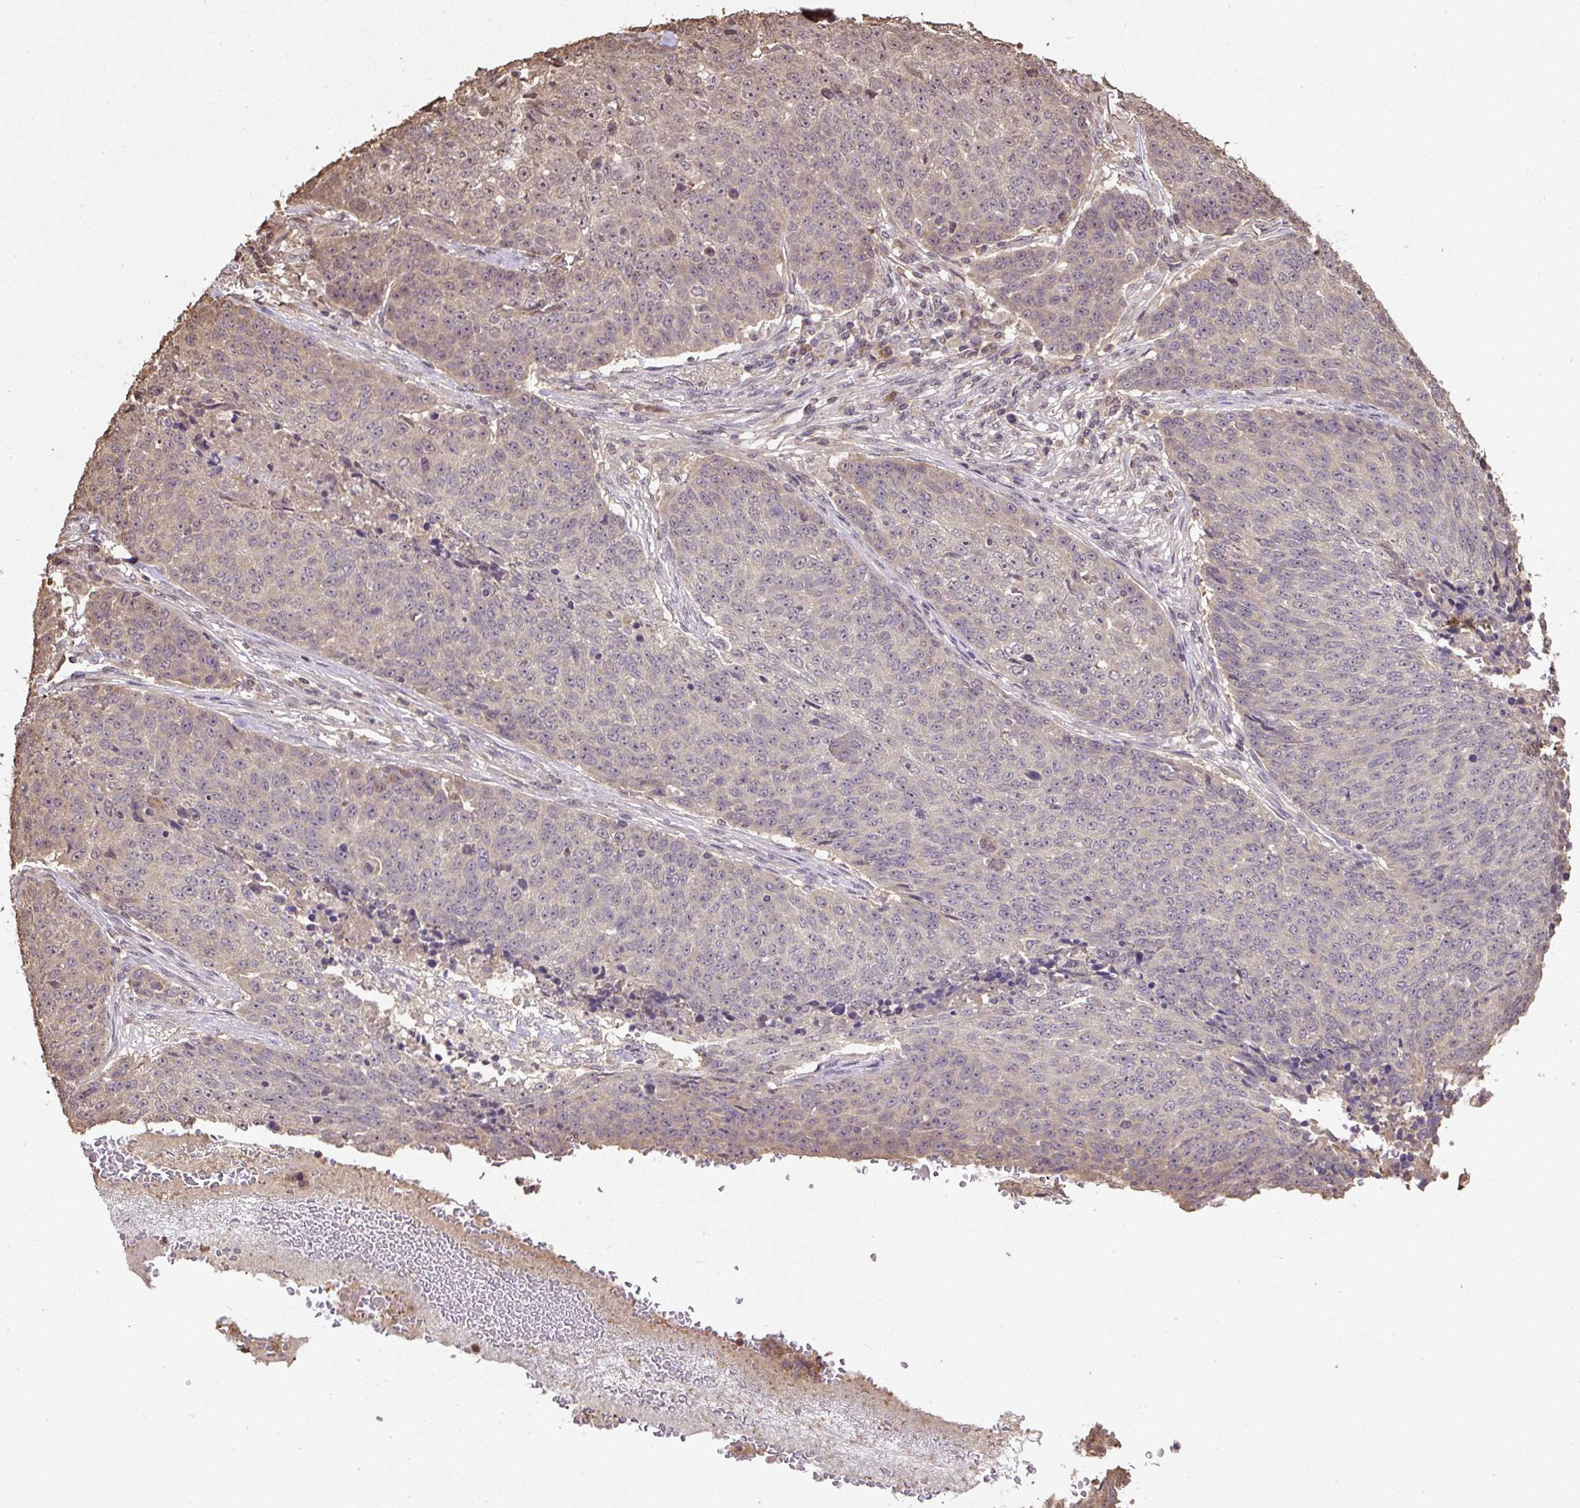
{"staining": {"intensity": "weak", "quantity": "<25%", "location": "cytoplasmic/membranous,nuclear"}, "tissue": "lung cancer", "cell_type": "Tumor cells", "image_type": "cancer", "snomed": [{"axis": "morphology", "description": "Normal tissue, NOS"}, {"axis": "morphology", "description": "Squamous cell carcinoma, NOS"}, {"axis": "topography", "description": "Lymph node"}, {"axis": "topography", "description": "Lung"}], "caption": "This is a photomicrograph of immunohistochemistry staining of lung cancer, which shows no expression in tumor cells.", "gene": "TMEM170B", "patient": {"sex": "male", "age": 66}}